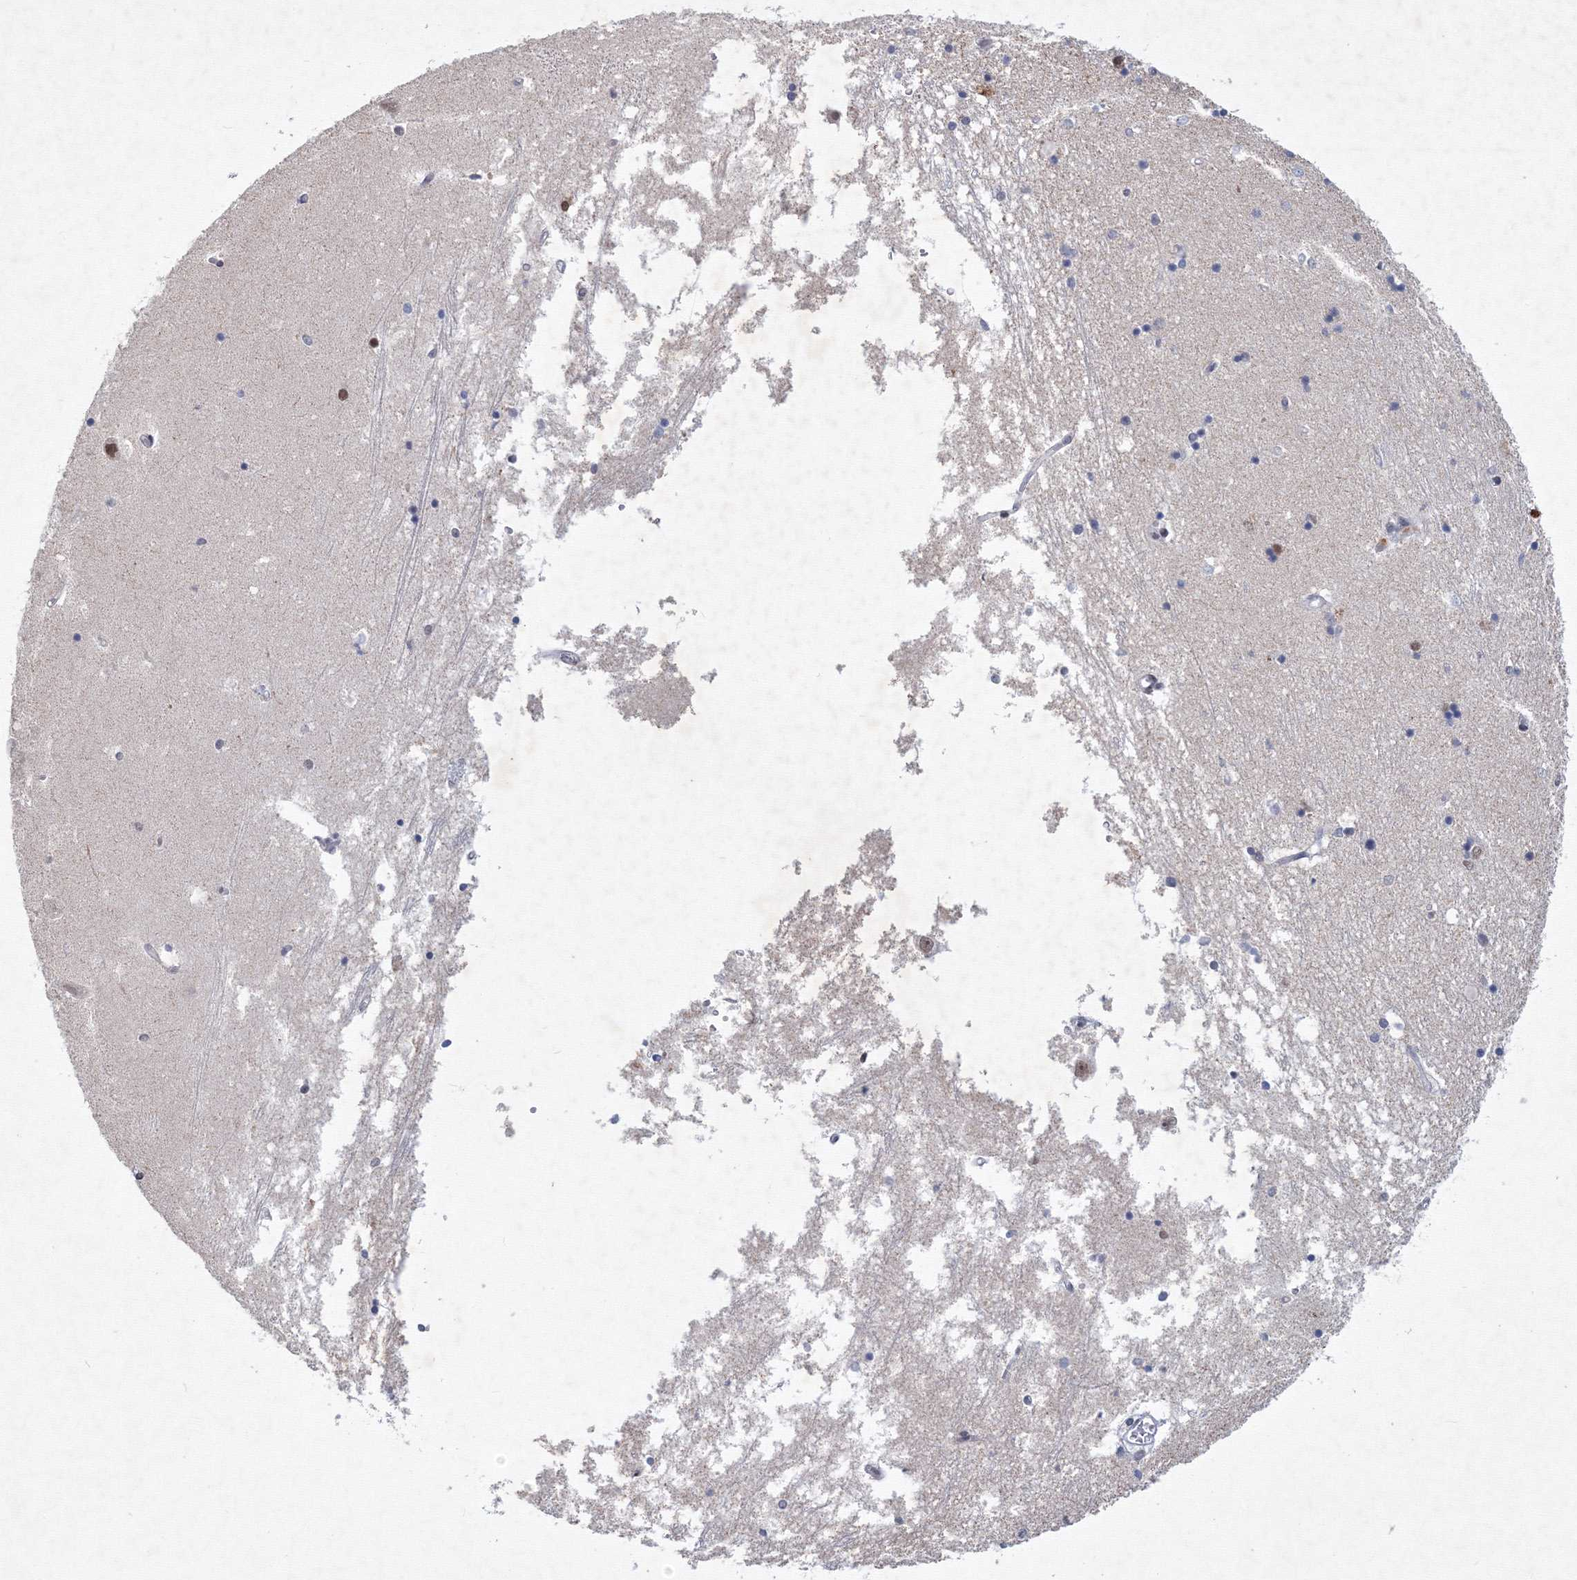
{"staining": {"intensity": "negative", "quantity": "none", "location": "none"}, "tissue": "hippocampus", "cell_type": "Glial cells", "image_type": "normal", "snomed": [{"axis": "morphology", "description": "Normal tissue, NOS"}, {"axis": "topography", "description": "Hippocampus"}], "caption": "Histopathology image shows no significant protein expression in glial cells of normal hippocampus. (Stains: DAB immunohistochemistry with hematoxylin counter stain, Microscopy: brightfield microscopy at high magnification).", "gene": "SF3B6", "patient": {"sex": "male", "age": 45}}